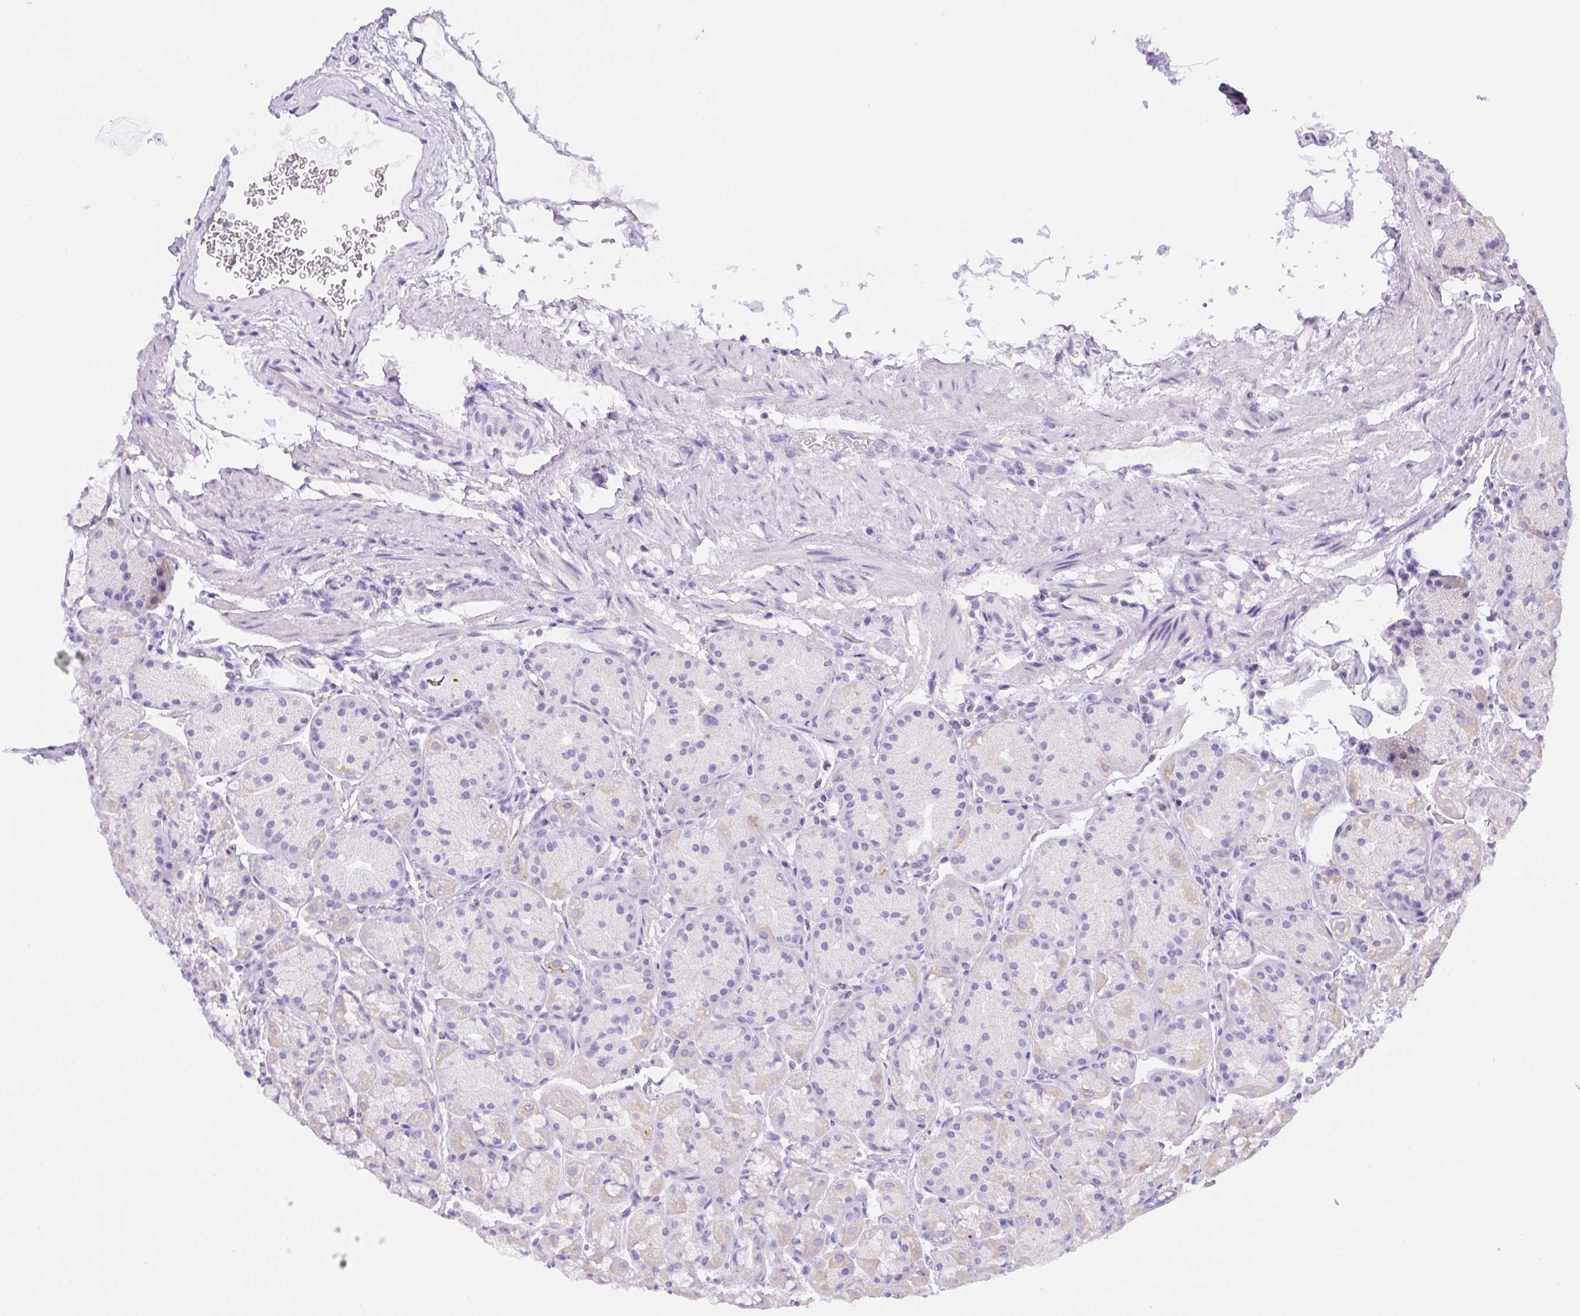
{"staining": {"intensity": "moderate", "quantity": "<25%", "location": "cytoplasmic/membranous"}, "tissue": "stomach", "cell_type": "Glandular cells", "image_type": "normal", "snomed": [{"axis": "morphology", "description": "Normal tissue, NOS"}, {"axis": "topography", "description": "Stomach, lower"}], "caption": "Immunohistochemistry staining of unremarkable stomach, which demonstrates low levels of moderate cytoplasmic/membranous staining in approximately <25% of glandular cells indicating moderate cytoplasmic/membranous protein staining. The staining was performed using DAB (3,3'-diaminobenzidine) (brown) for protein detection and nuclei were counterstained in hematoxylin (blue).", "gene": "PIP5KL1", "patient": {"sex": "male", "age": 67}}